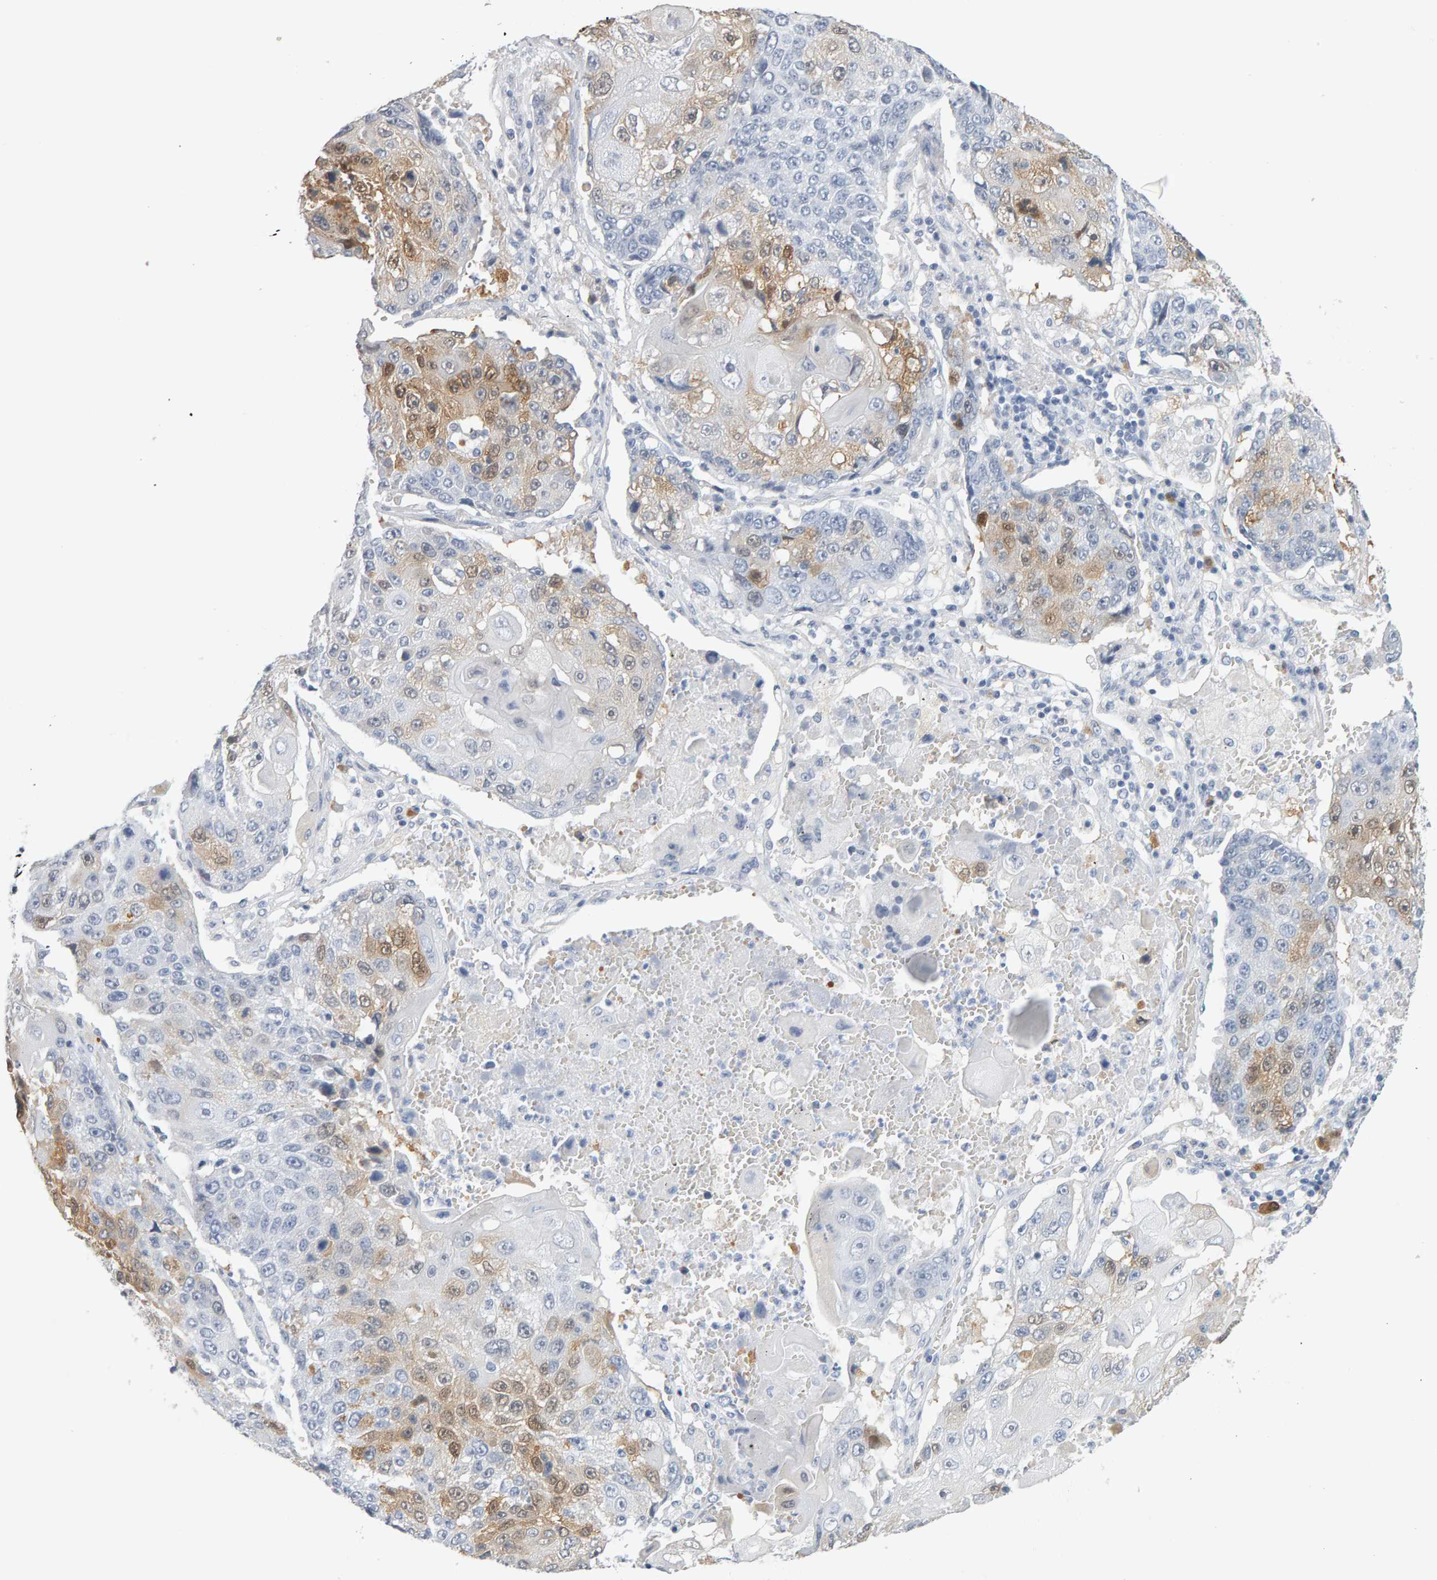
{"staining": {"intensity": "weak", "quantity": "25%-75%", "location": "cytoplasmic/membranous"}, "tissue": "lung cancer", "cell_type": "Tumor cells", "image_type": "cancer", "snomed": [{"axis": "morphology", "description": "Squamous cell carcinoma, NOS"}, {"axis": "topography", "description": "Lung"}], "caption": "Weak cytoplasmic/membranous staining is seen in about 25%-75% of tumor cells in lung cancer.", "gene": "CTH", "patient": {"sex": "male", "age": 61}}